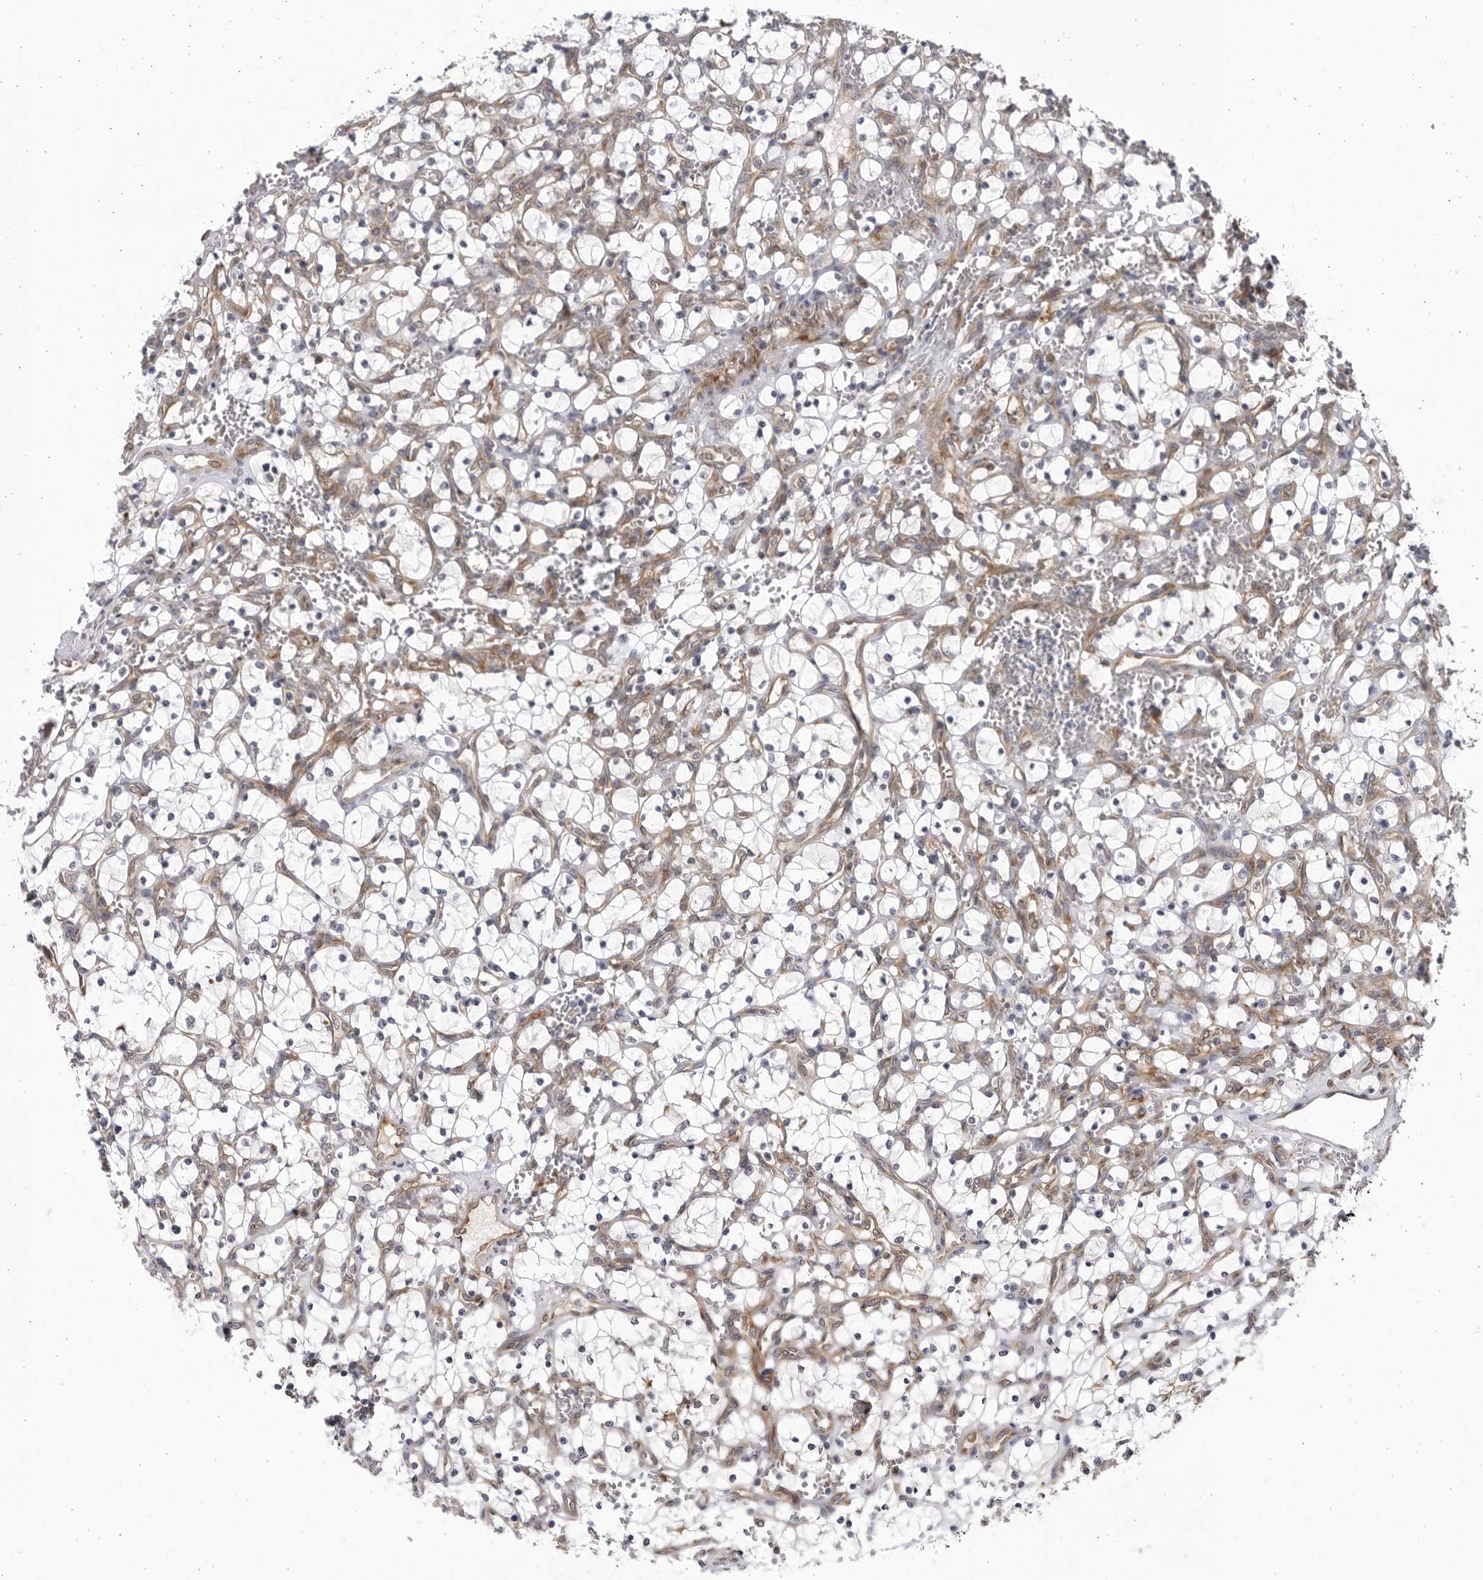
{"staining": {"intensity": "negative", "quantity": "none", "location": "none"}, "tissue": "renal cancer", "cell_type": "Tumor cells", "image_type": "cancer", "snomed": [{"axis": "morphology", "description": "Adenocarcinoma, NOS"}, {"axis": "topography", "description": "Kidney"}], "caption": "Protein analysis of adenocarcinoma (renal) exhibits no significant expression in tumor cells. Brightfield microscopy of immunohistochemistry (IHC) stained with DAB (3,3'-diaminobenzidine) (brown) and hematoxylin (blue), captured at high magnification.", "gene": "BMP2K", "patient": {"sex": "female", "age": 69}}